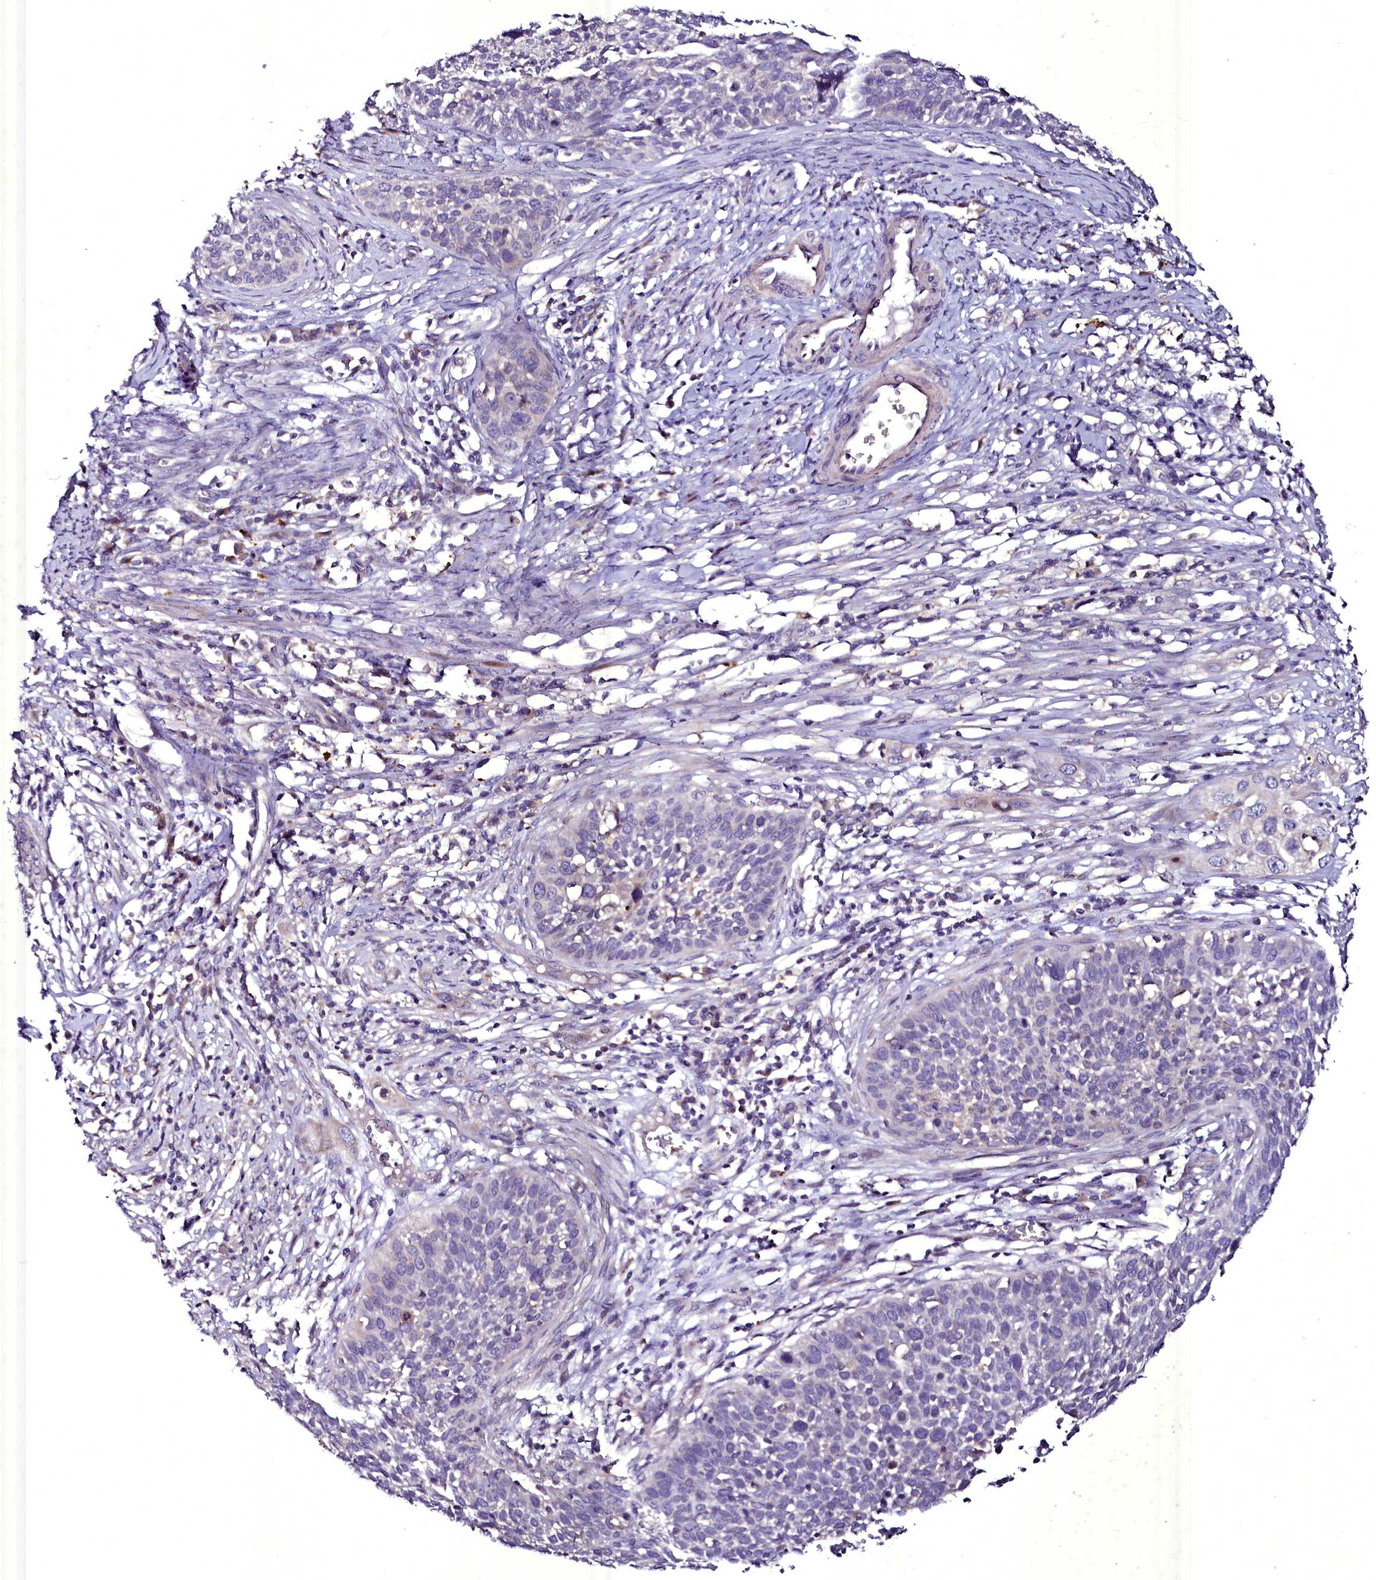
{"staining": {"intensity": "negative", "quantity": "none", "location": "none"}, "tissue": "cervical cancer", "cell_type": "Tumor cells", "image_type": "cancer", "snomed": [{"axis": "morphology", "description": "Squamous cell carcinoma, NOS"}, {"axis": "topography", "description": "Cervix"}], "caption": "DAB immunohistochemical staining of cervical cancer (squamous cell carcinoma) shows no significant expression in tumor cells.", "gene": "SELENOT", "patient": {"sex": "female", "age": 34}}